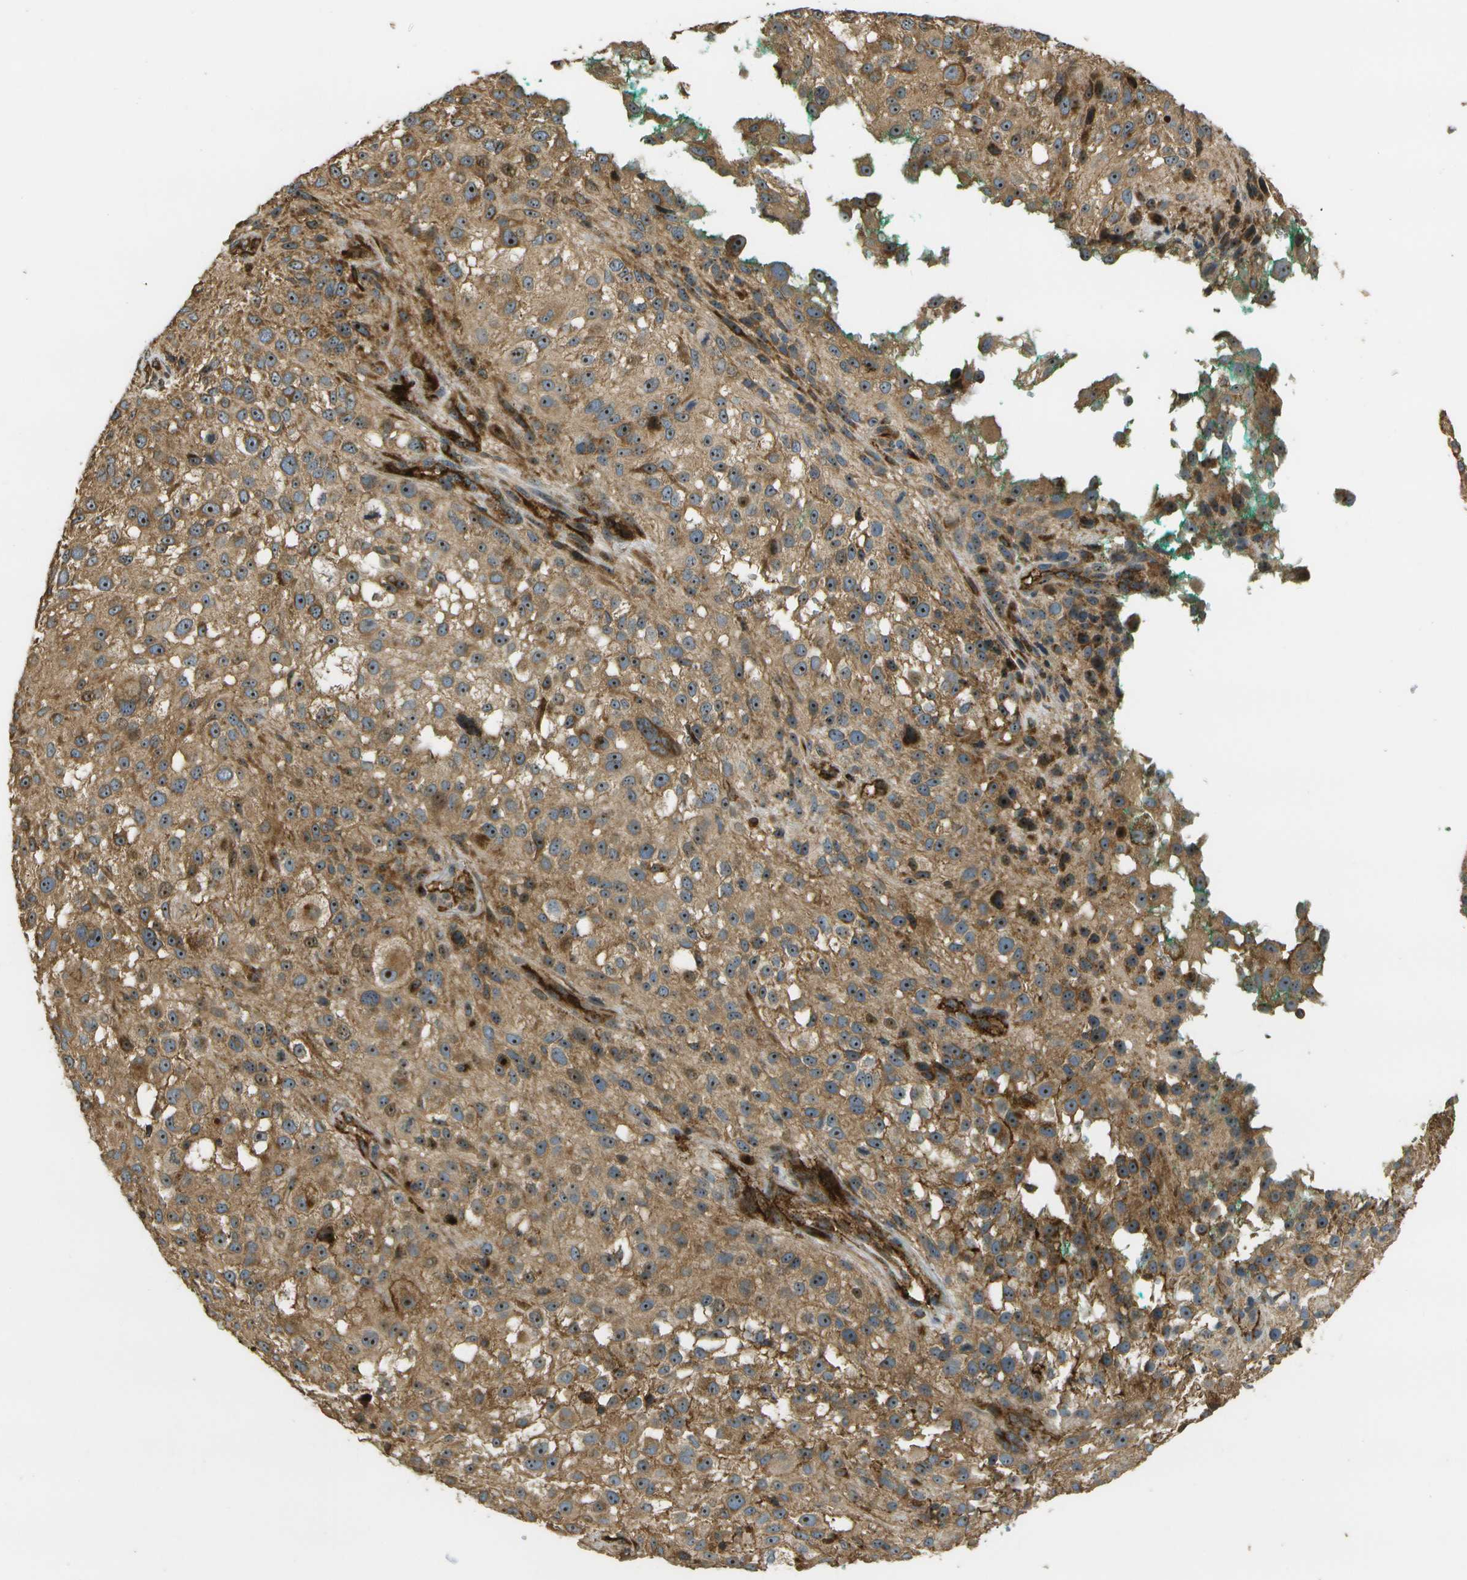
{"staining": {"intensity": "moderate", "quantity": ">75%", "location": "cytoplasmic/membranous,nuclear"}, "tissue": "melanoma", "cell_type": "Tumor cells", "image_type": "cancer", "snomed": [{"axis": "morphology", "description": "Necrosis, NOS"}, {"axis": "morphology", "description": "Malignant melanoma, NOS"}, {"axis": "topography", "description": "Skin"}], "caption": "An immunohistochemistry (IHC) photomicrograph of tumor tissue is shown. Protein staining in brown highlights moderate cytoplasmic/membranous and nuclear positivity in melanoma within tumor cells.", "gene": "LRP12", "patient": {"sex": "female", "age": 87}}